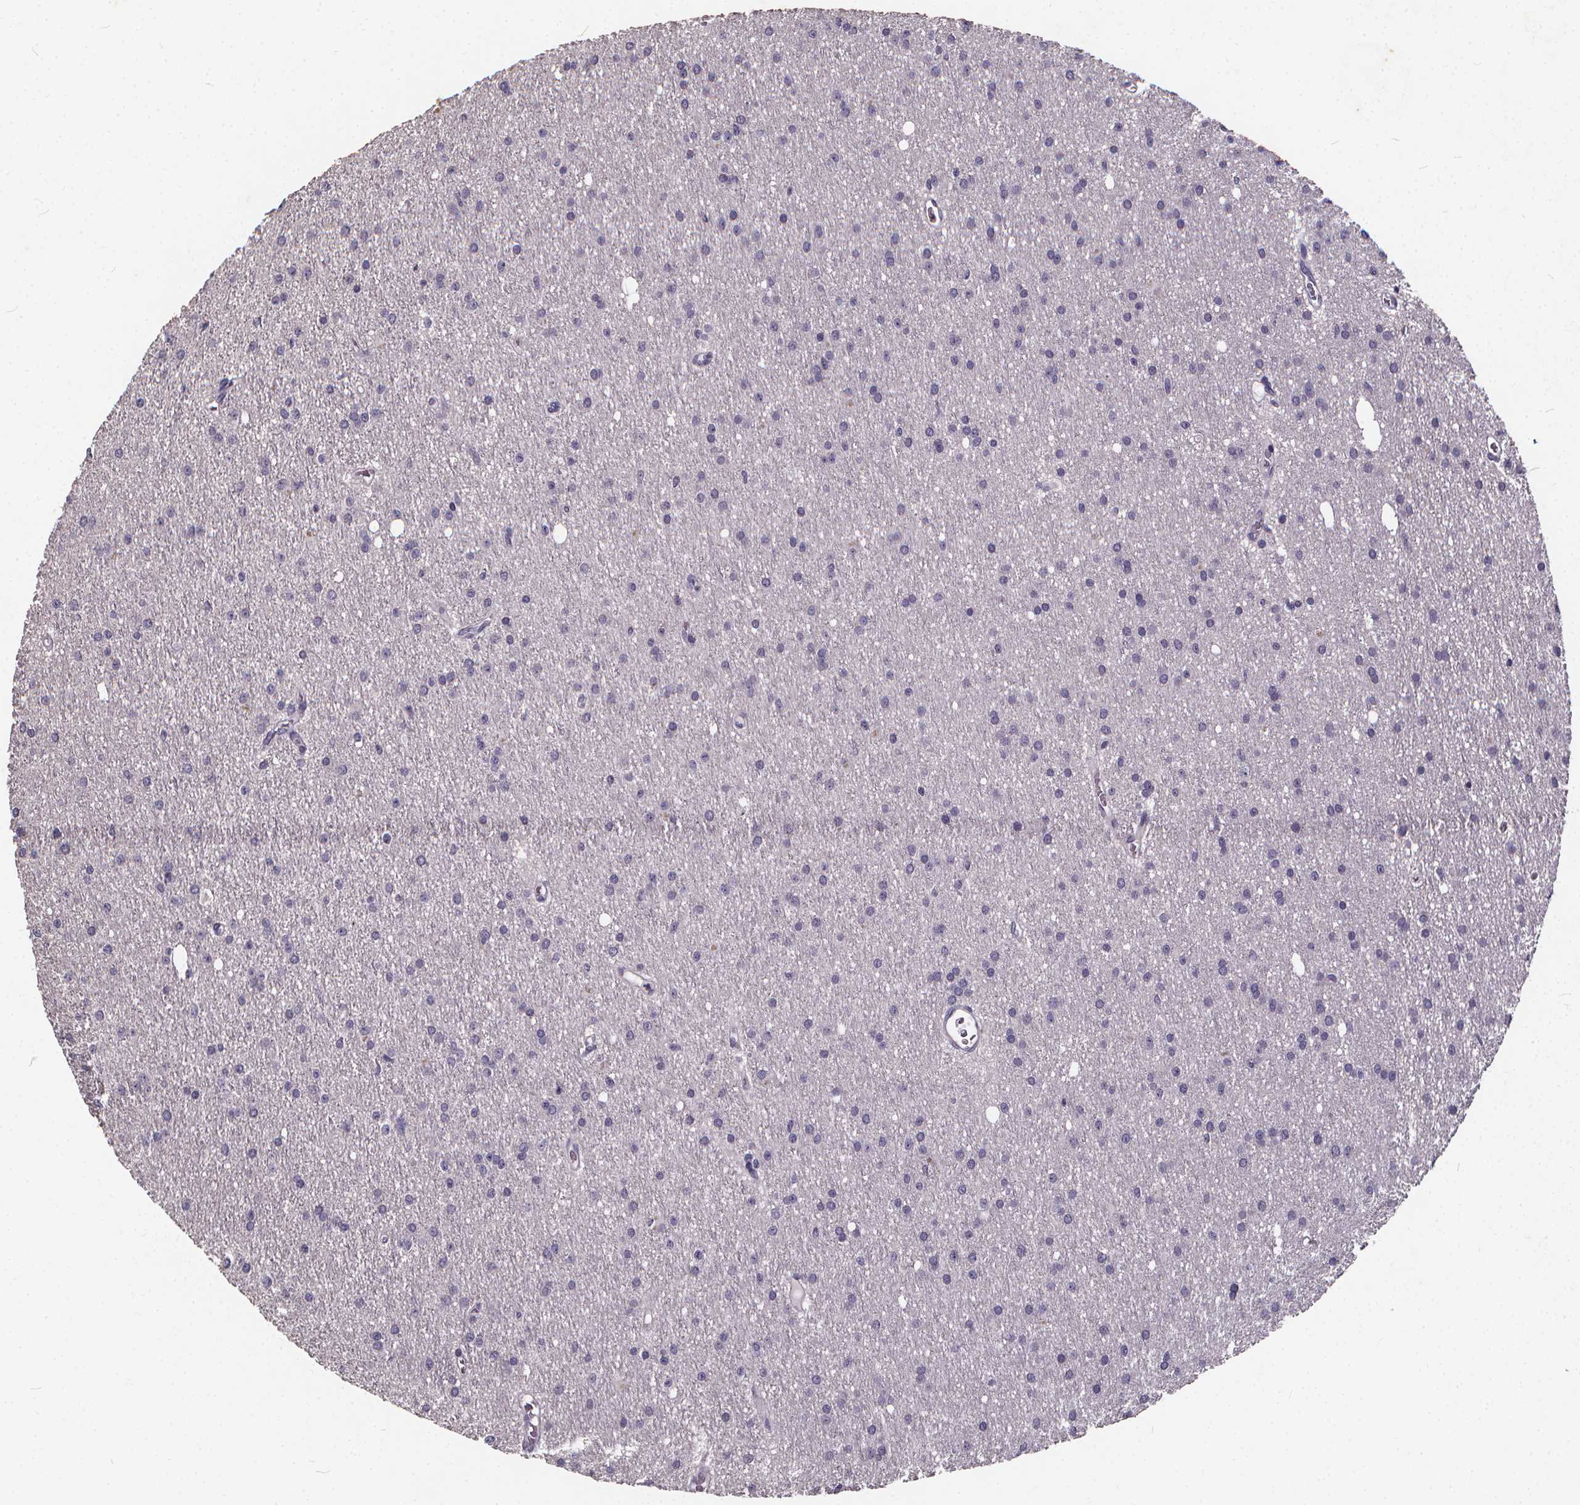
{"staining": {"intensity": "negative", "quantity": "none", "location": "none"}, "tissue": "glioma", "cell_type": "Tumor cells", "image_type": "cancer", "snomed": [{"axis": "morphology", "description": "Glioma, malignant, Low grade"}, {"axis": "topography", "description": "Brain"}], "caption": "A photomicrograph of glioma stained for a protein displays no brown staining in tumor cells. (Brightfield microscopy of DAB (3,3'-diaminobenzidine) immunohistochemistry at high magnification).", "gene": "TSPAN14", "patient": {"sex": "male", "age": 27}}